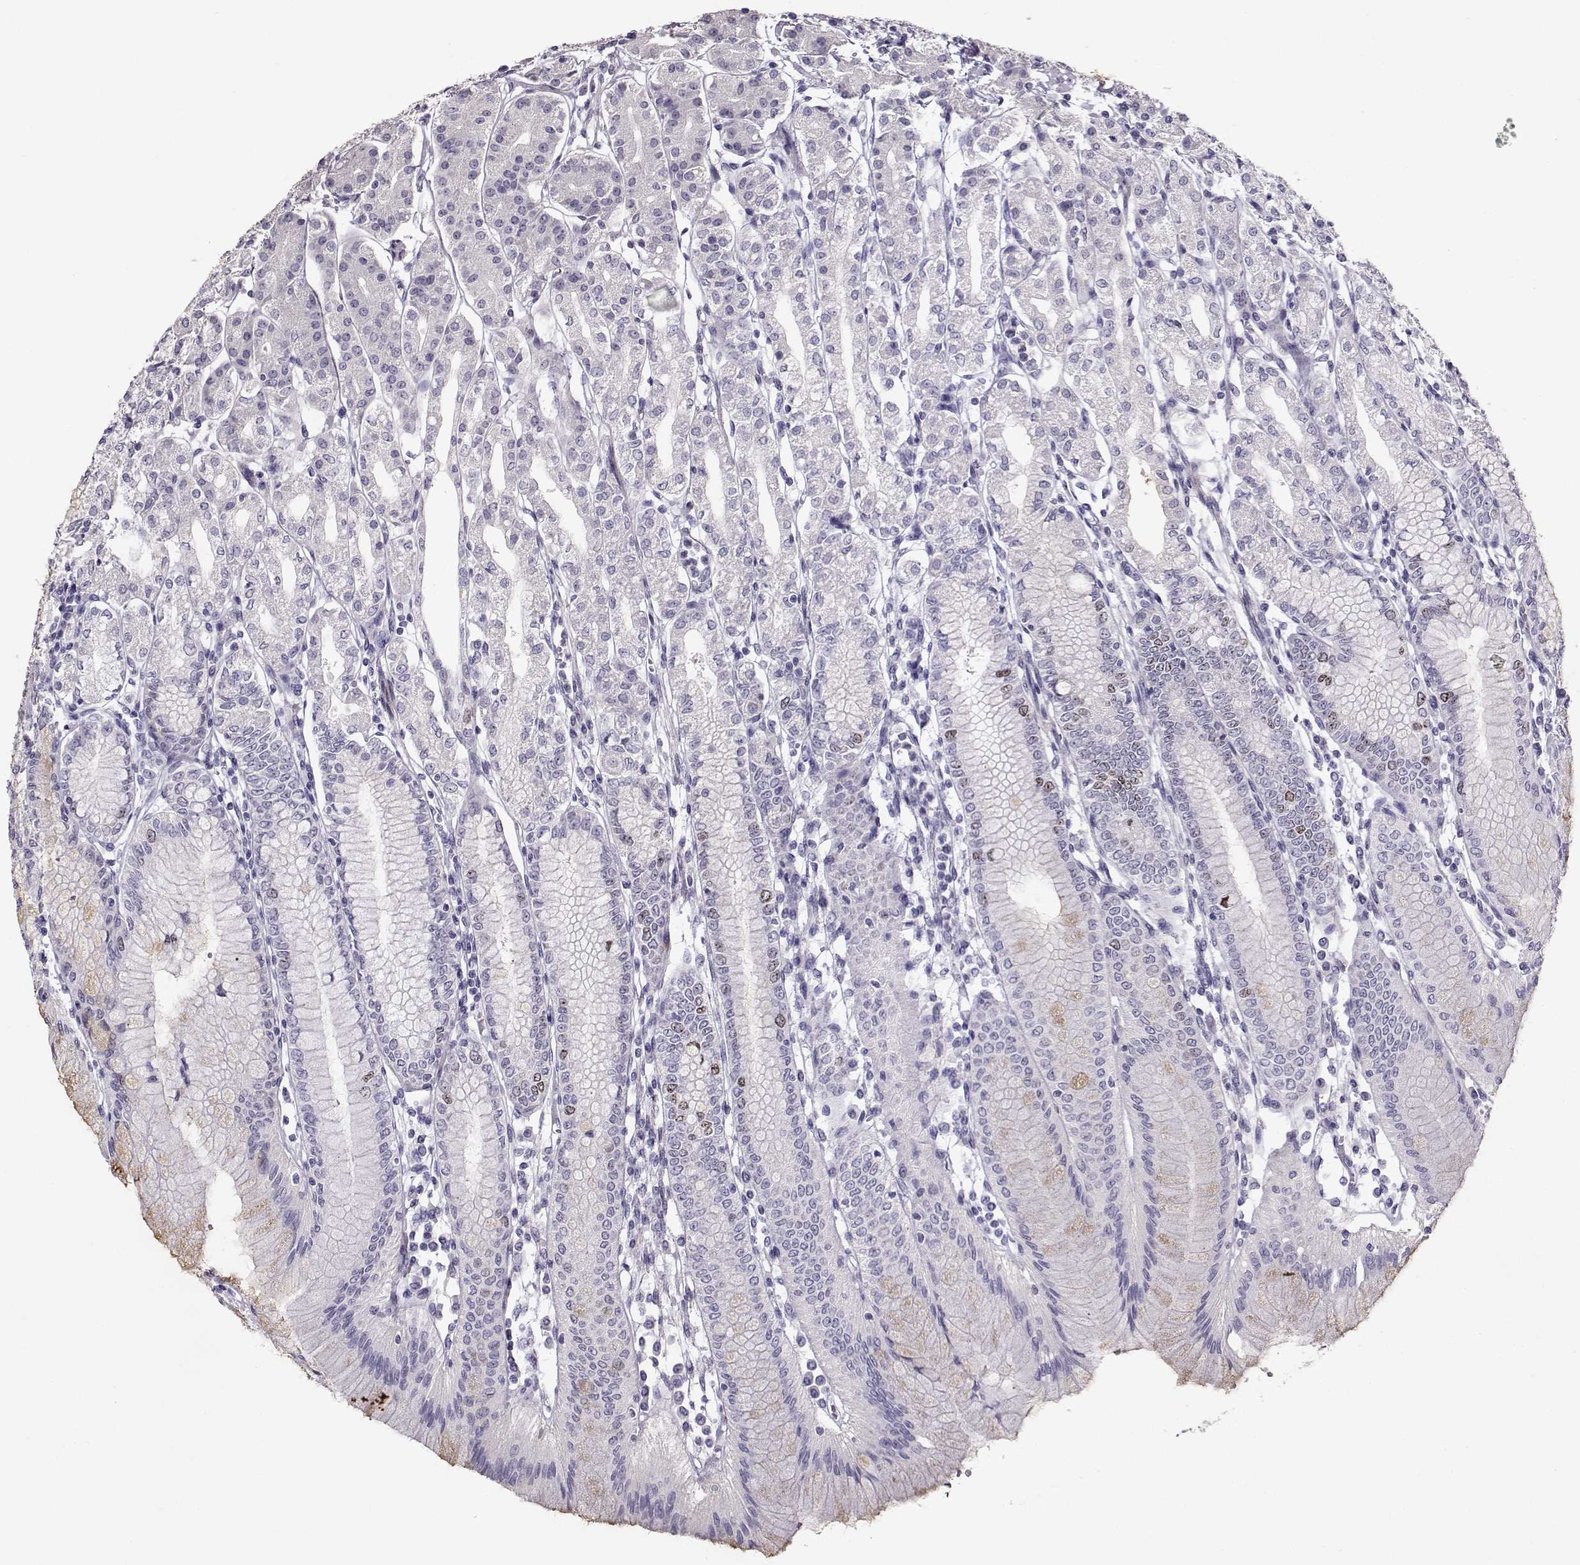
{"staining": {"intensity": "moderate", "quantity": "<25%", "location": "nuclear"}, "tissue": "stomach", "cell_type": "Glandular cells", "image_type": "normal", "snomed": [{"axis": "morphology", "description": "Normal tissue, NOS"}, {"axis": "topography", "description": "Skeletal muscle"}, {"axis": "topography", "description": "Stomach"}], "caption": "Protein staining reveals moderate nuclear positivity in about <25% of glandular cells in benign stomach.", "gene": "NPW", "patient": {"sex": "female", "age": 57}}